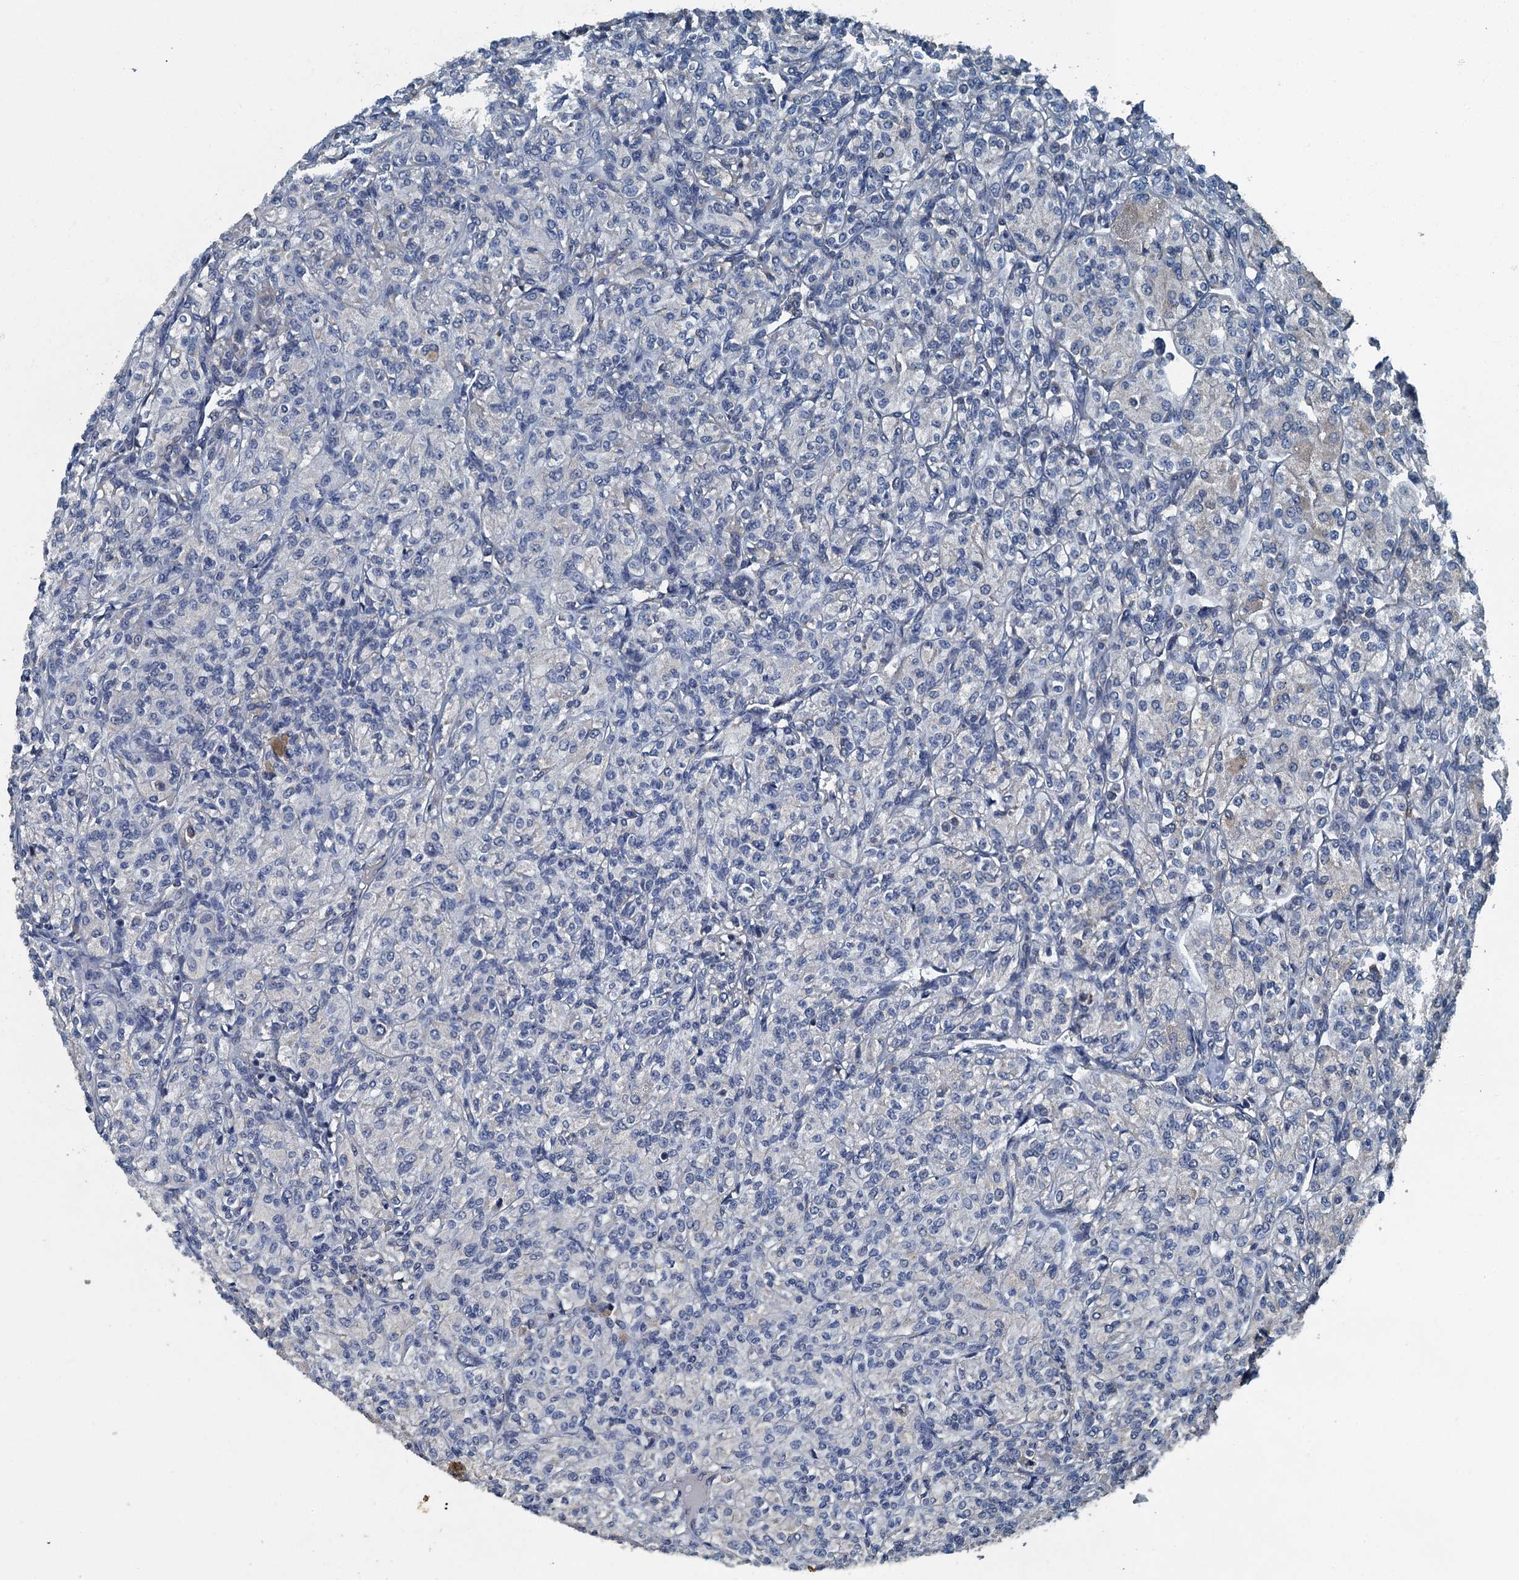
{"staining": {"intensity": "negative", "quantity": "none", "location": "none"}, "tissue": "renal cancer", "cell_type": "Tumor cells", "image_type": "cancer", "snomed": [{"axis": "morphology", "description": "Adenocarcinoma, NOS"}, {"axis": "topography", "description": "Kidney"}], "caption": "An immunohistochemistry (IHC) histopathology image of adenocarcinoma (renal) is shown. There is no staining in tumor cells of adenocarcinoma (renal).", "gene": "DDX49", "patient": {"sex": "male", "age": 77}}